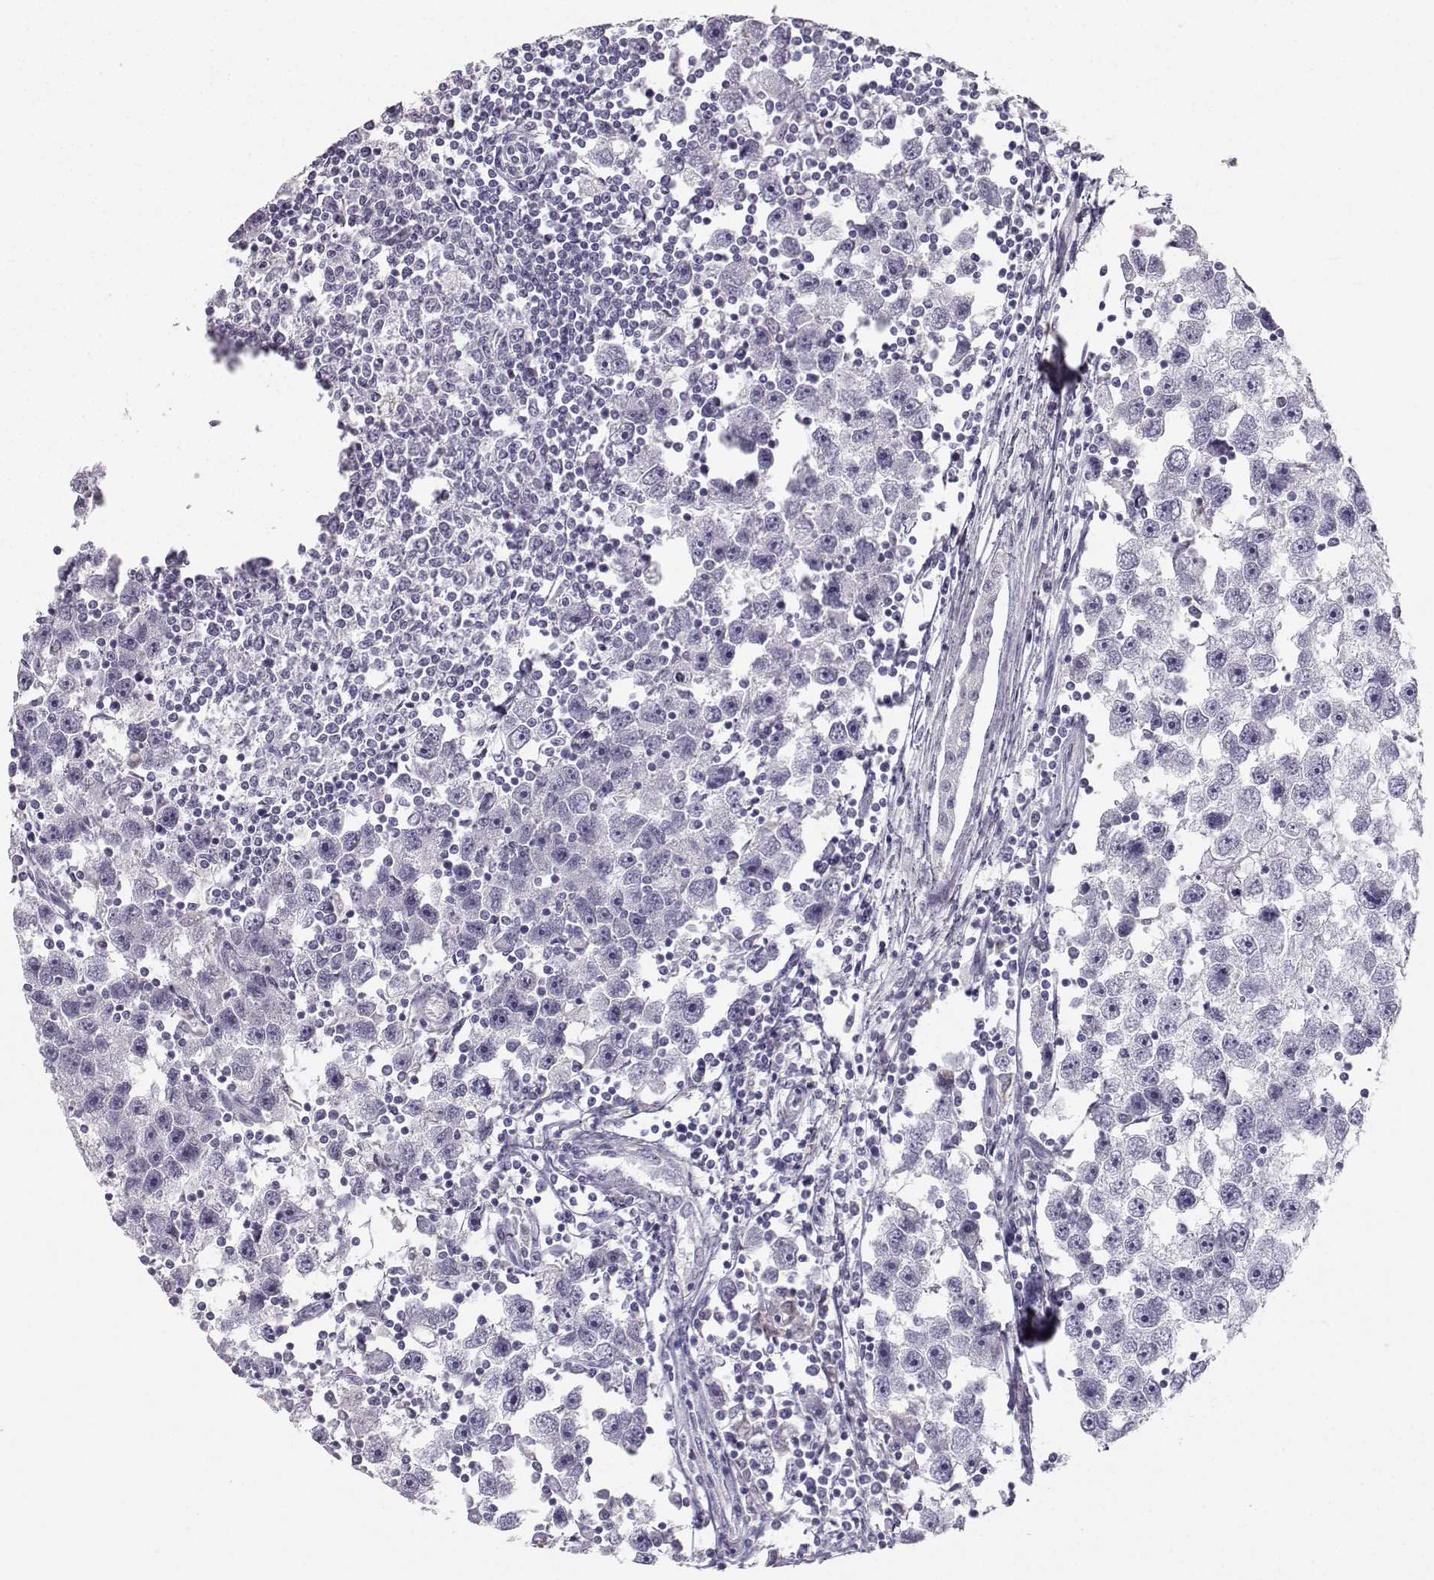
{"staining": {"intensity": "negative", "quantity": "none", "location": "none"}, "tissue": "testis cancer", "cell_type": "Tumor cells", "image_type": "cancer", "snomed": [{"axis": "morphology", "description": "Seminoma, NOS"}, {"axis": "topography", "description": "Testis"}], "caption": "Micrograph shows no protein staining in tumor cells of testis seminoma tissue. The staining is performed using DAB brown chromogen with nuclei counter-stained in using hematoxylin.", "gene": "CASR", "patient": {"sex": "male", "age": 30}}